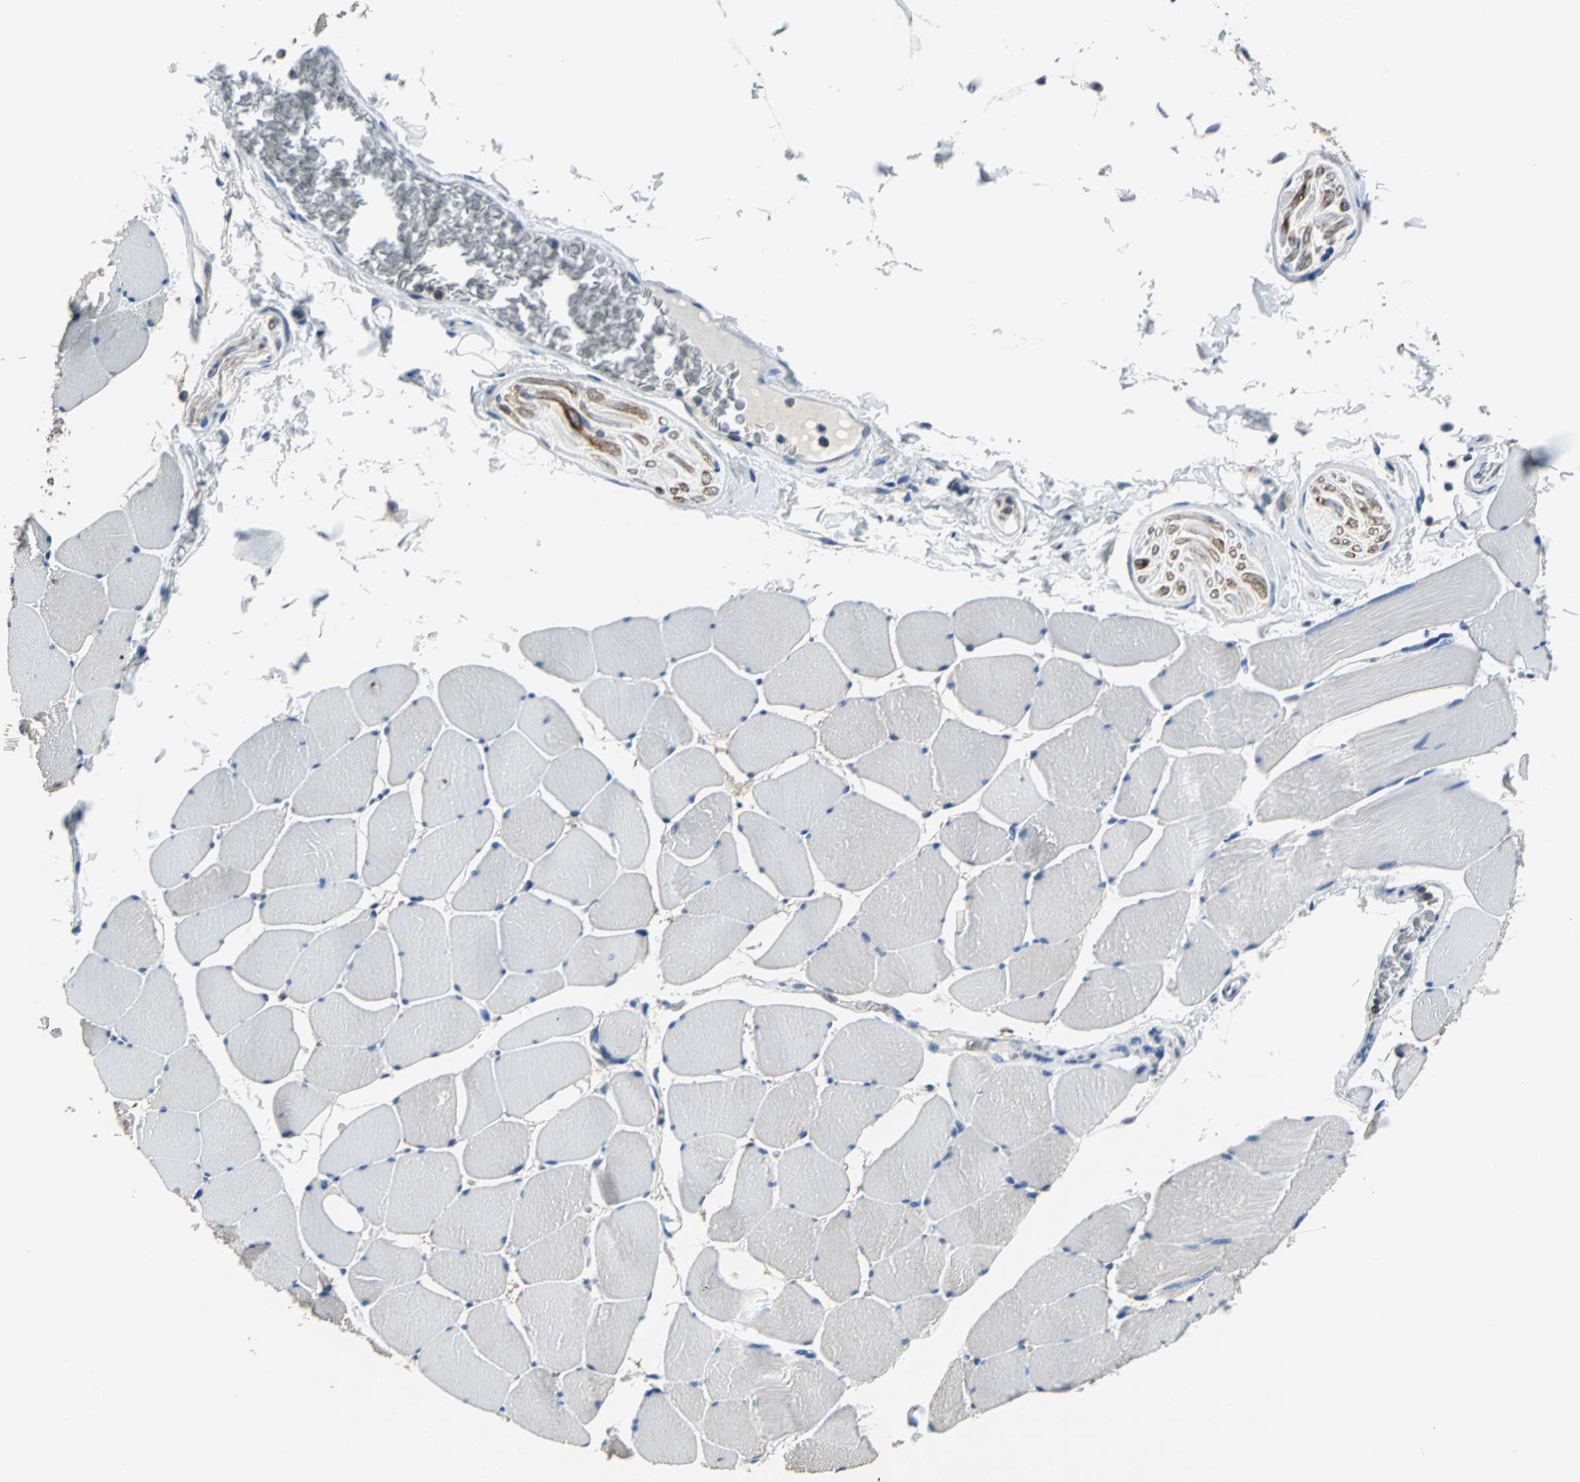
{"staining": {"intensity": "moderate", "quantity": "25%-75%", "location": "cytoplasmic/membranous"}, "tissue": "skeletal muscle", "cell_type": "Myocytes", "image_type": "normal", "snomed": [{"axis": "morphology", "description": "Normal tissue, NOS"}, {"axis": "topography", "description": "Skeletal muscle"}], "caption": "A brown stain shows moderate cytoplasmic/membranous positivity of a protein in myocytes of unremarkable skeletal muscle.", "gene": "PRKCA", "patient": {"sex": "male", "age": 62}}